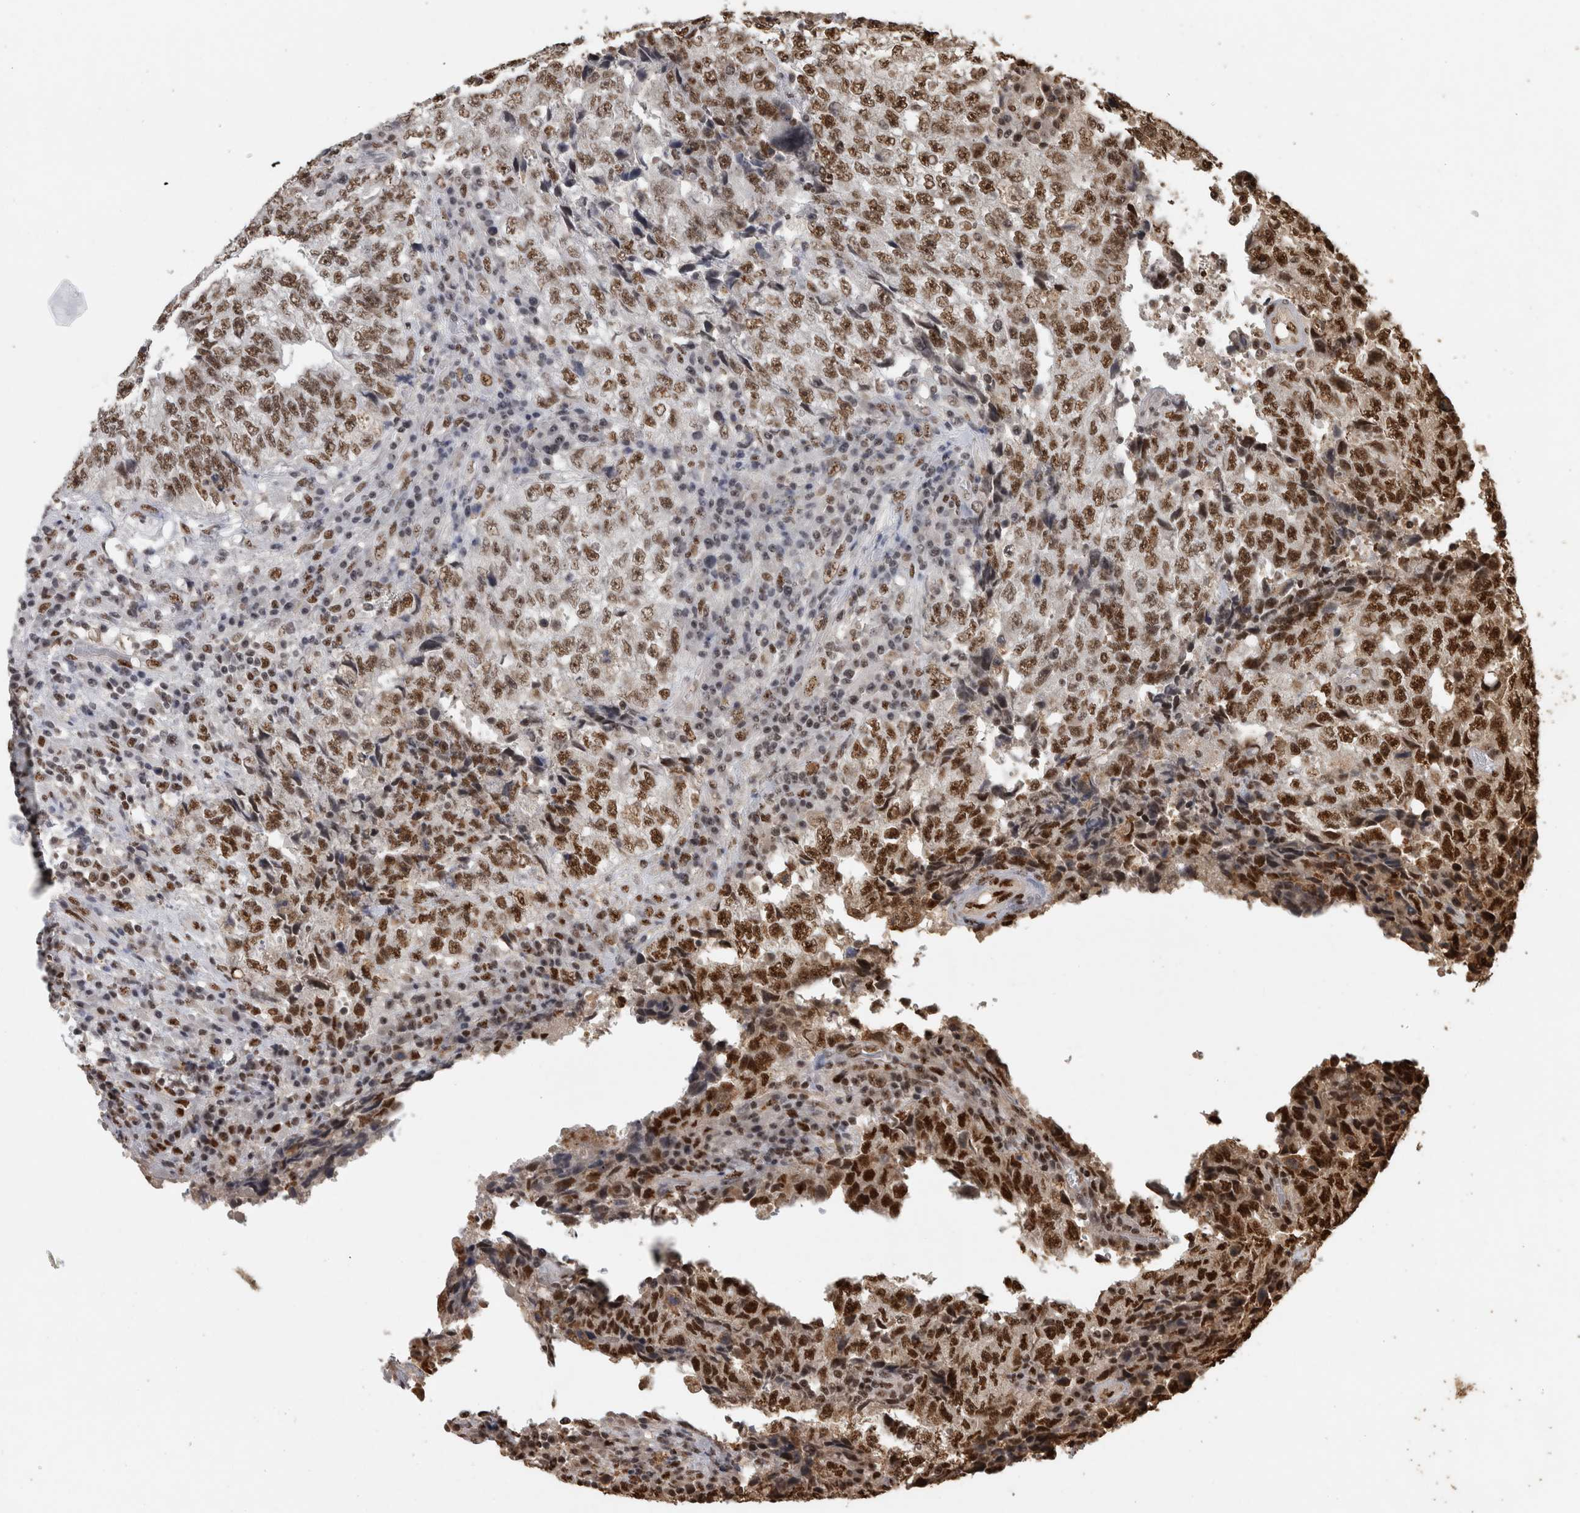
{"staining": {"intensity": "strong", "quantity": "25%-75%", "location": "nuclear"}, "tissue": "testis cancer", "cell_type": "Tumor cells", "image_type": "cancer", "snomed": [{"axis": "morphology", "description": "Necrosis, NOS"}, {"axis": "morphology", "description": "Carcinoma, Embryonal, NOS"}, {"axis": "topography", "description": "Testis"}], "caption": "Tumor cells show high levels of strong nuclear staining in approximately 25%-75% of cells in testis embryonal carcinoma.", "gene": "RAD50", "patient": {"sex": "male", "age": 19}}